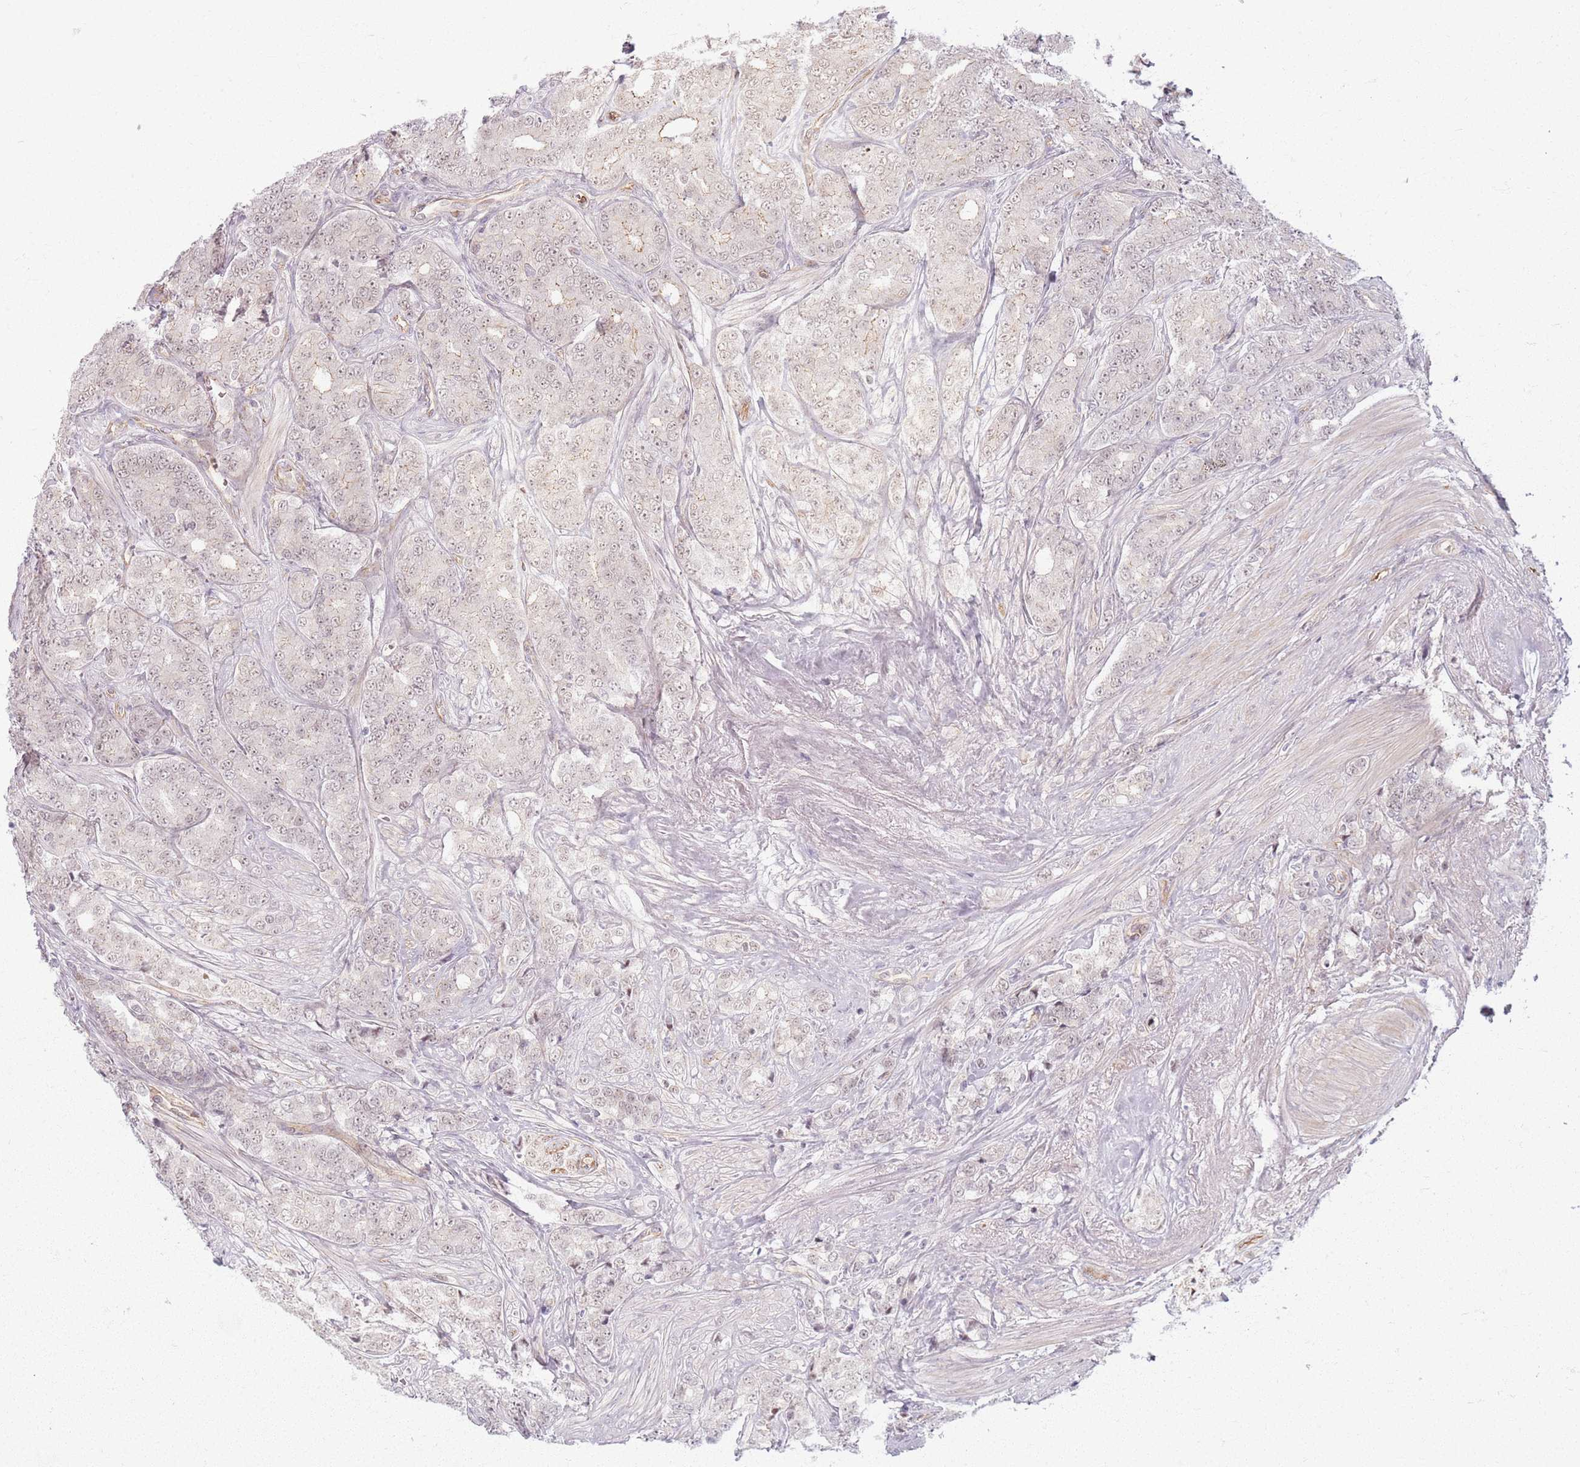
{"staining": {"intensity": "weak", "quantity": "<25%", "location": "nuclear"}, "tissue": "prostate cancer", "cell_type": "Tumor cells", "image_type": "cancer", "snomed": [{"axis": "morphology", "description": "Adenocarcinoma, High grade"}, {"axis": "topography", "description": "Prostate"}], "caption": "Immunohistochemical staining of human prostate cancer (high-grade adenocarcinoma) reveals no significant positivity in tumor cells. (Stains: DAB immunohistochemistry (IHC) with hematoxylin counter stain, Microscopy: brightfield microscopy at high magnification).", "gene": "KCNA5", "patient": {"sex": "male", "age": 62}}